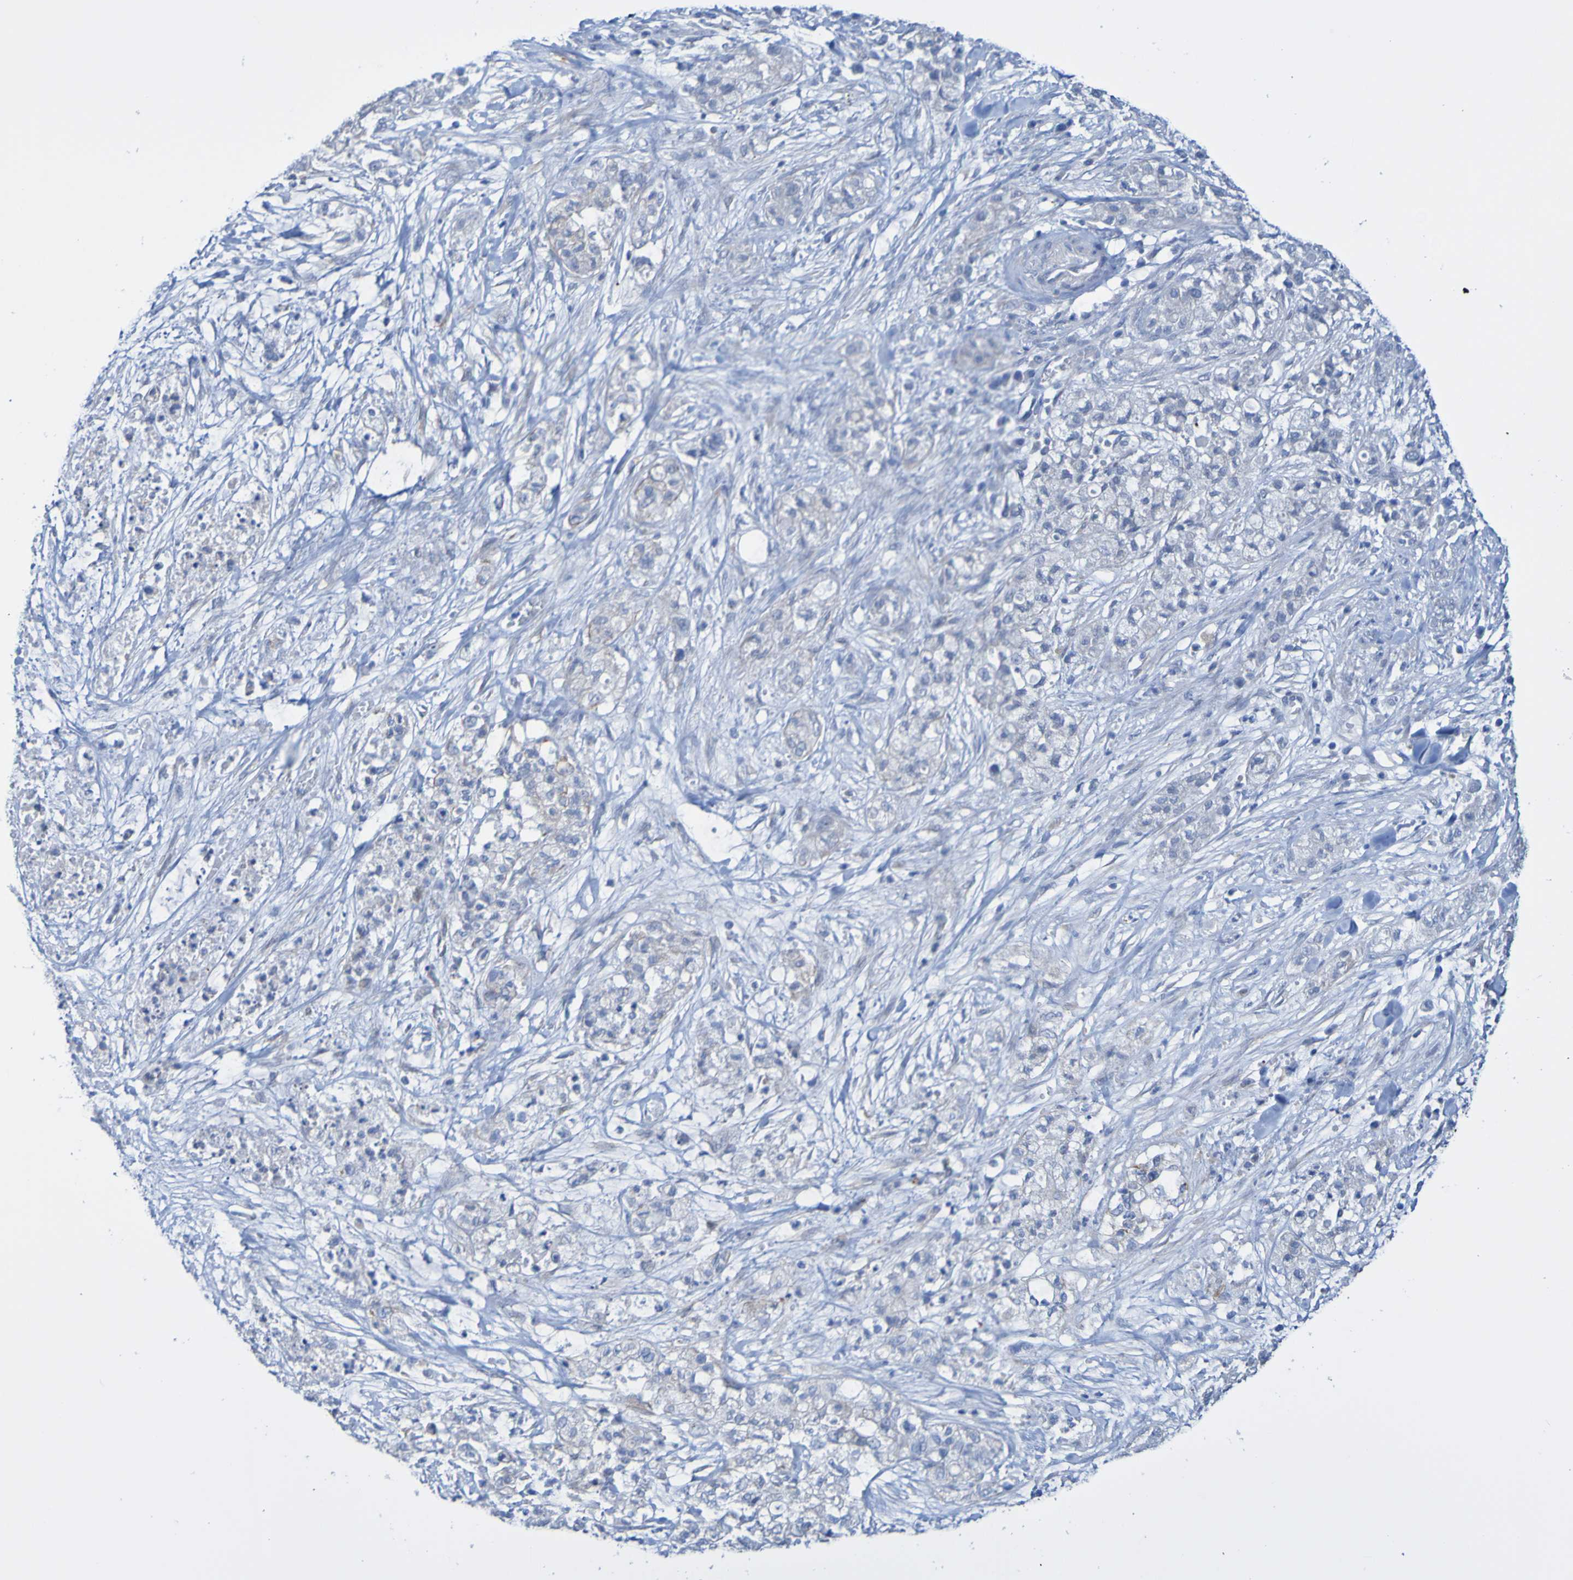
{"staining": {"intensity": "weak", "quantity": "<25%", "location": "cytoplasmic/membranous"}, "tissue": "pancreatic cancer", "cell_type": "Tumor cells", "image_type": "cancer", "snomed": [{"axis": "morphology", "description": "Adenocarcinoma, NOS"}, {"axis": "topography", "description": "Pancreas"}], "caption": "Pancreatic adenocarcinoma stained for a protein using immunohistochemistry (IHC) shows no staining tumor cells.", "gene": "ACMSD", "patient": {"sex": "female", "age": 78}}